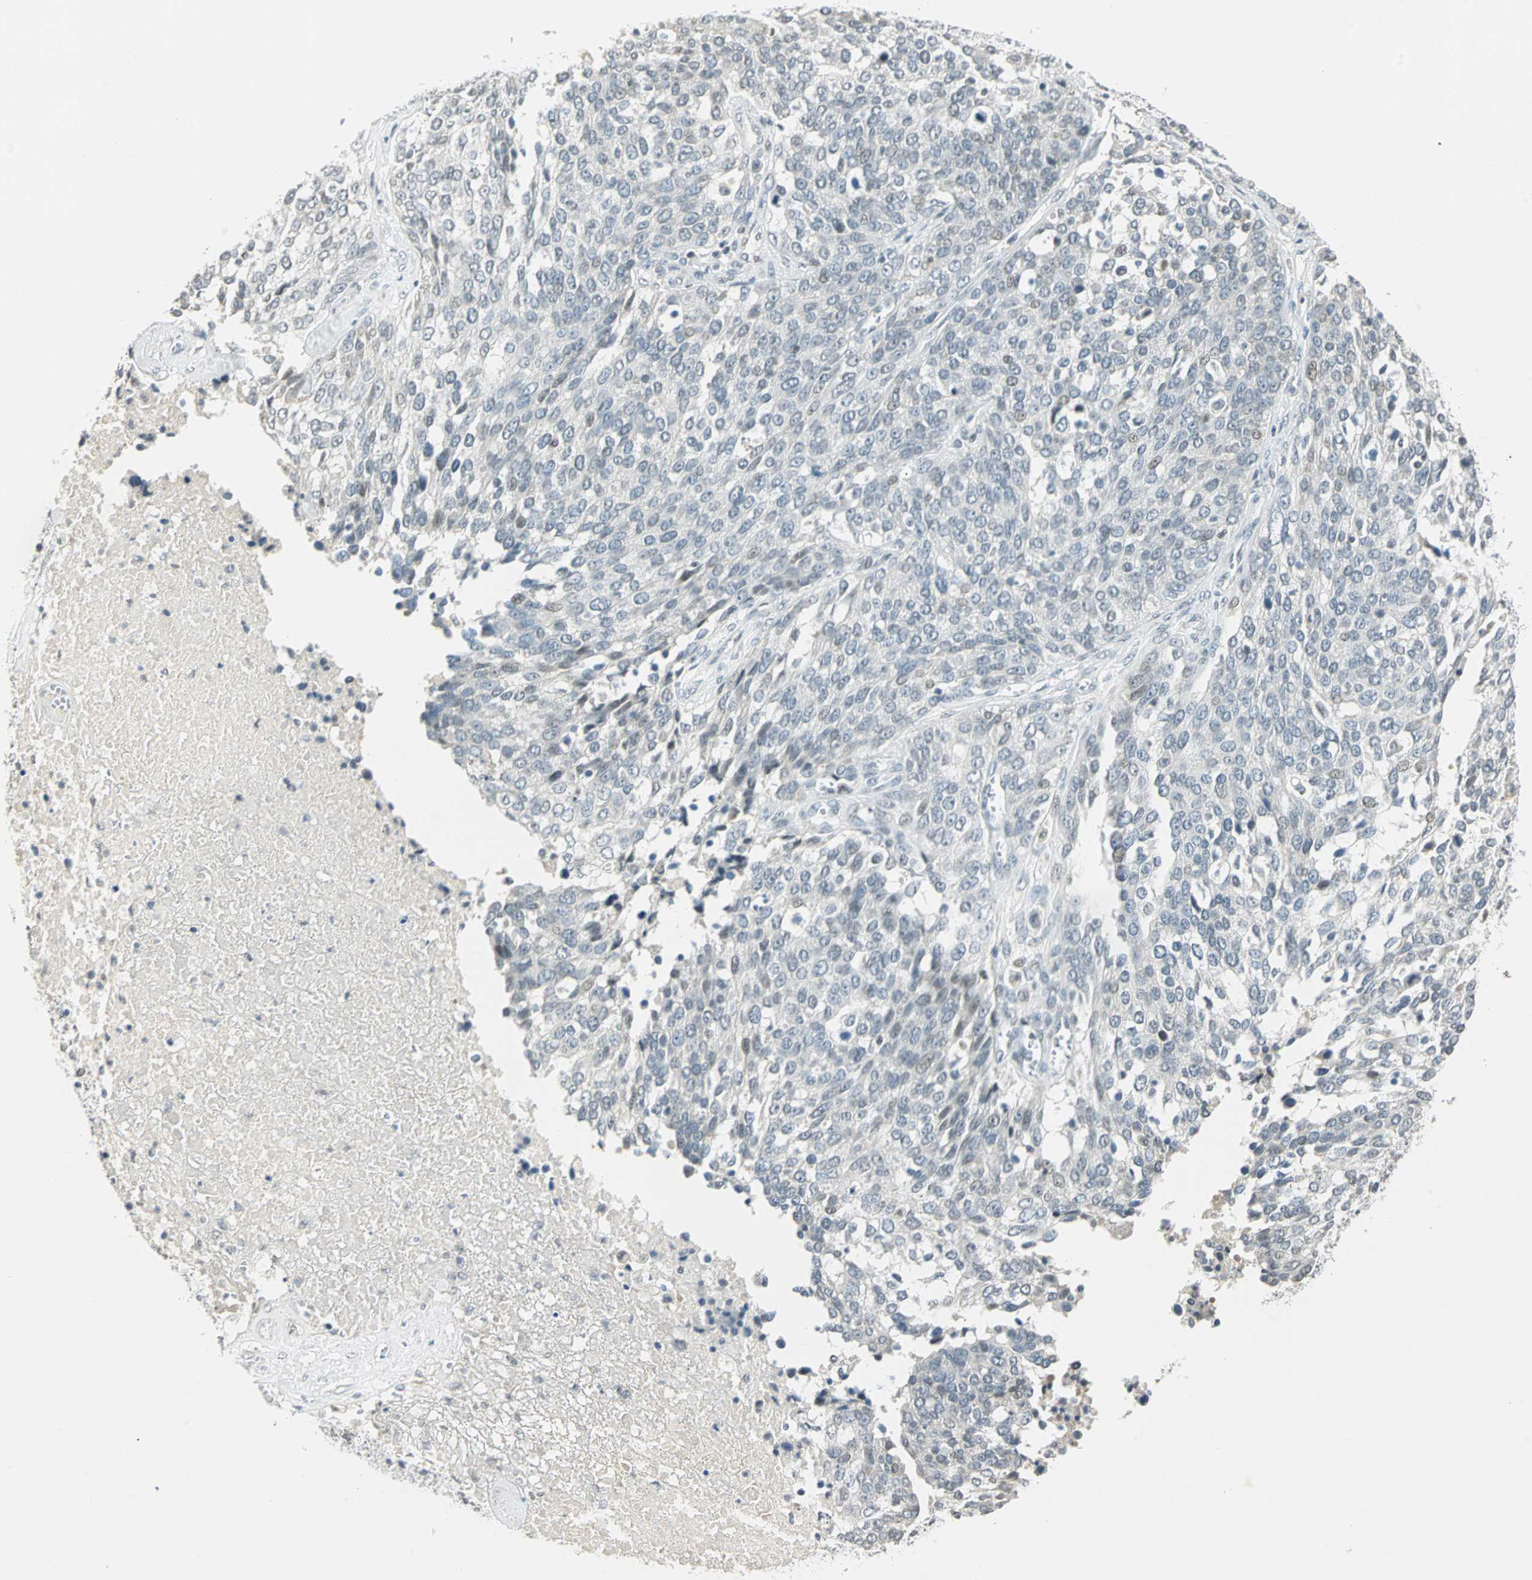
{"staining": {"intensity": "weak", "quantity": "<25%", "location": "nuclear"}, "tissue": "ovarian cancer", "cell_type": "Tumor cells", "image_type": "cancer", "snomed": [{"axis": "morphology", "description": "Cystadenocarcinoma, serous, NOS"}, {"axis": "topography", "description": "Ovary"}], "caption": "The image shows no significant expression in tumor cells of ovarian serous cystadenocarcinoma.", "gene": "SMAD3", "patient": {"sex": "female", "age": 44}}